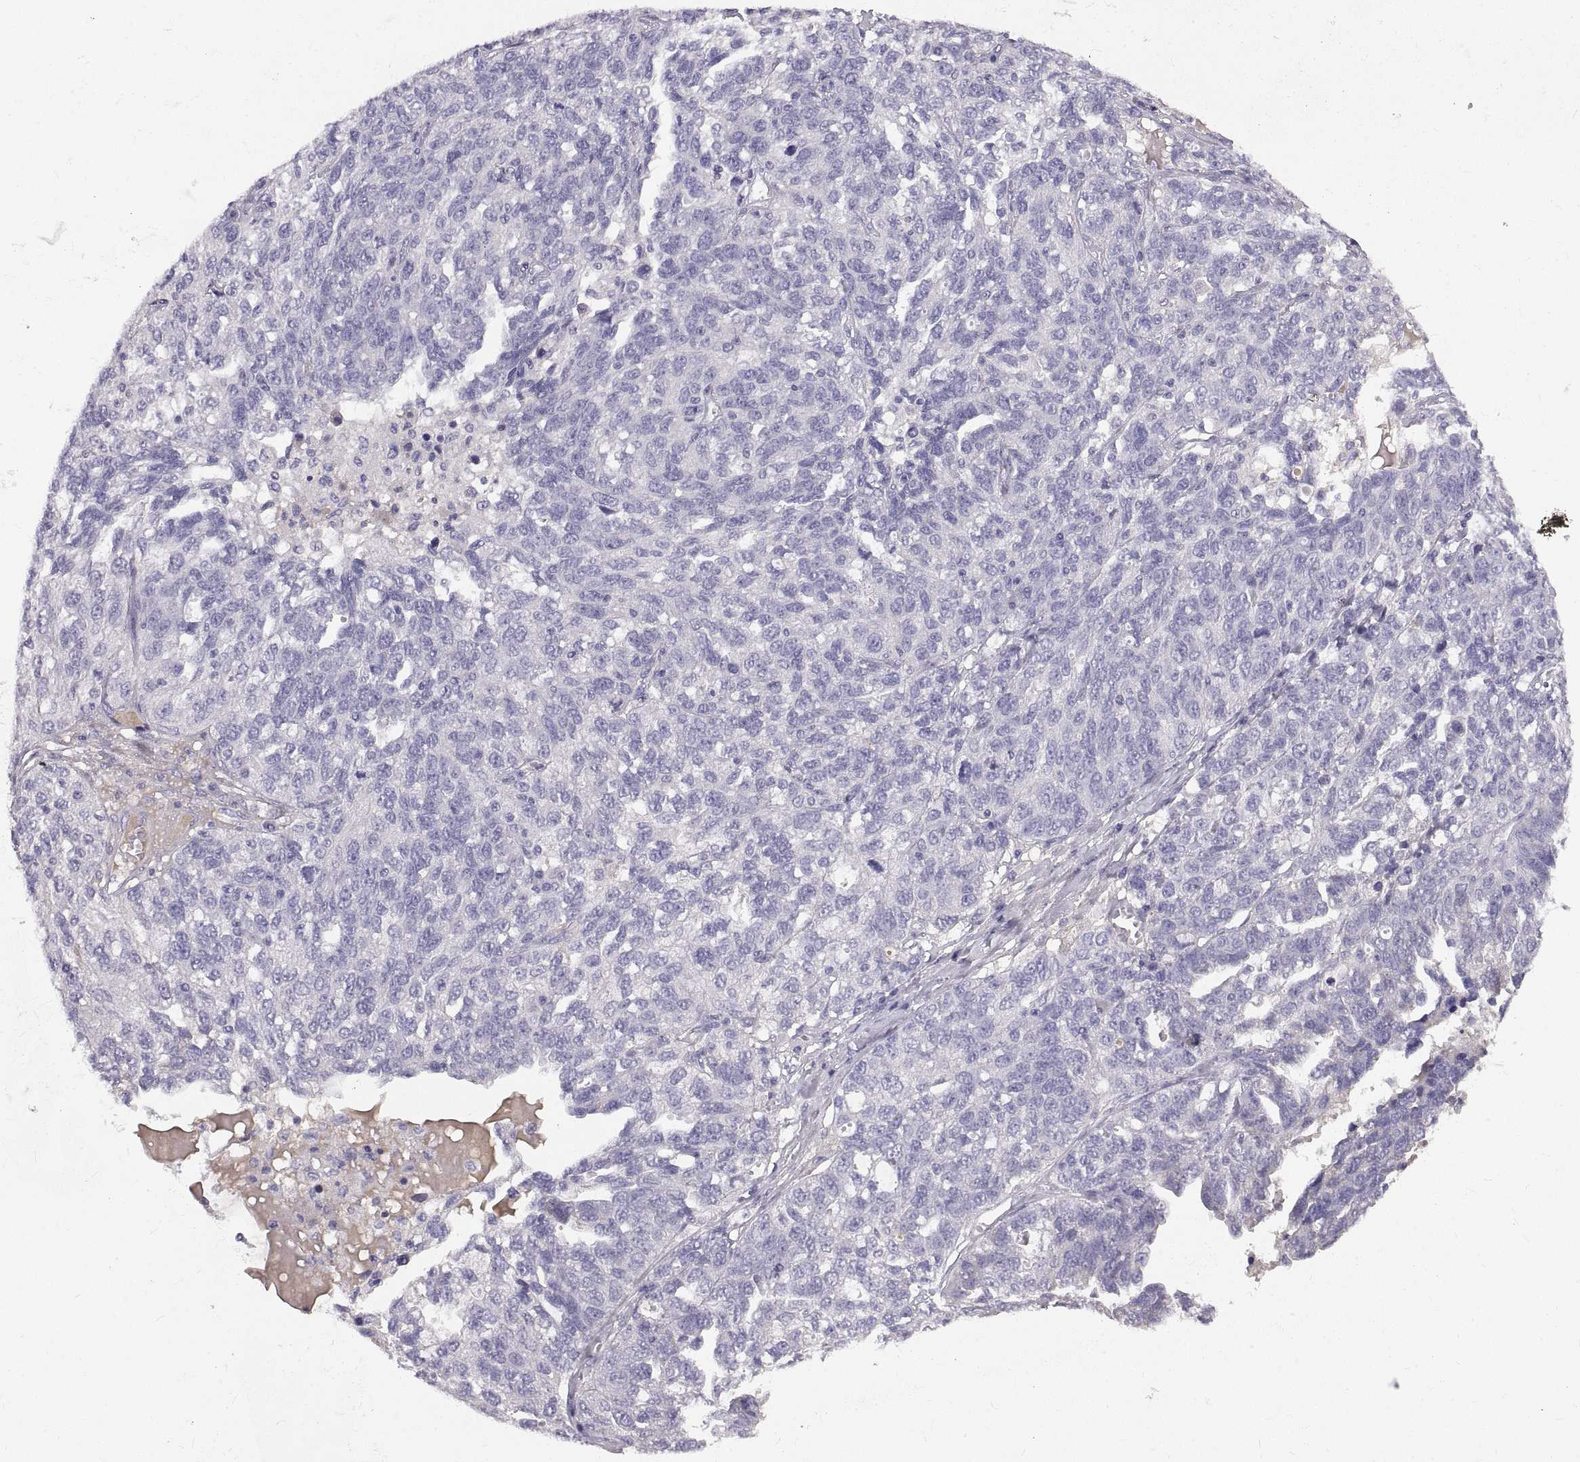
{"staining": {"intensity": "negative", "quantity": "none", "location": "none"}, "tissue": "ovarian cancer", "cell_type": "Tumor cells", "image_type": "cancer", "snomed": [{"axis": "morphology", "description": "Cystadenocarcinoma, serous, NOS"}, {"axis": "topography", "description": "Ovary"}], "caption": "IHC micrograph of ovarian cancer stained for a protein (brown), which shows no staining in tumor cells.", "gene": "ADAM32", "patient": {"sex": "female", "age": 71}}